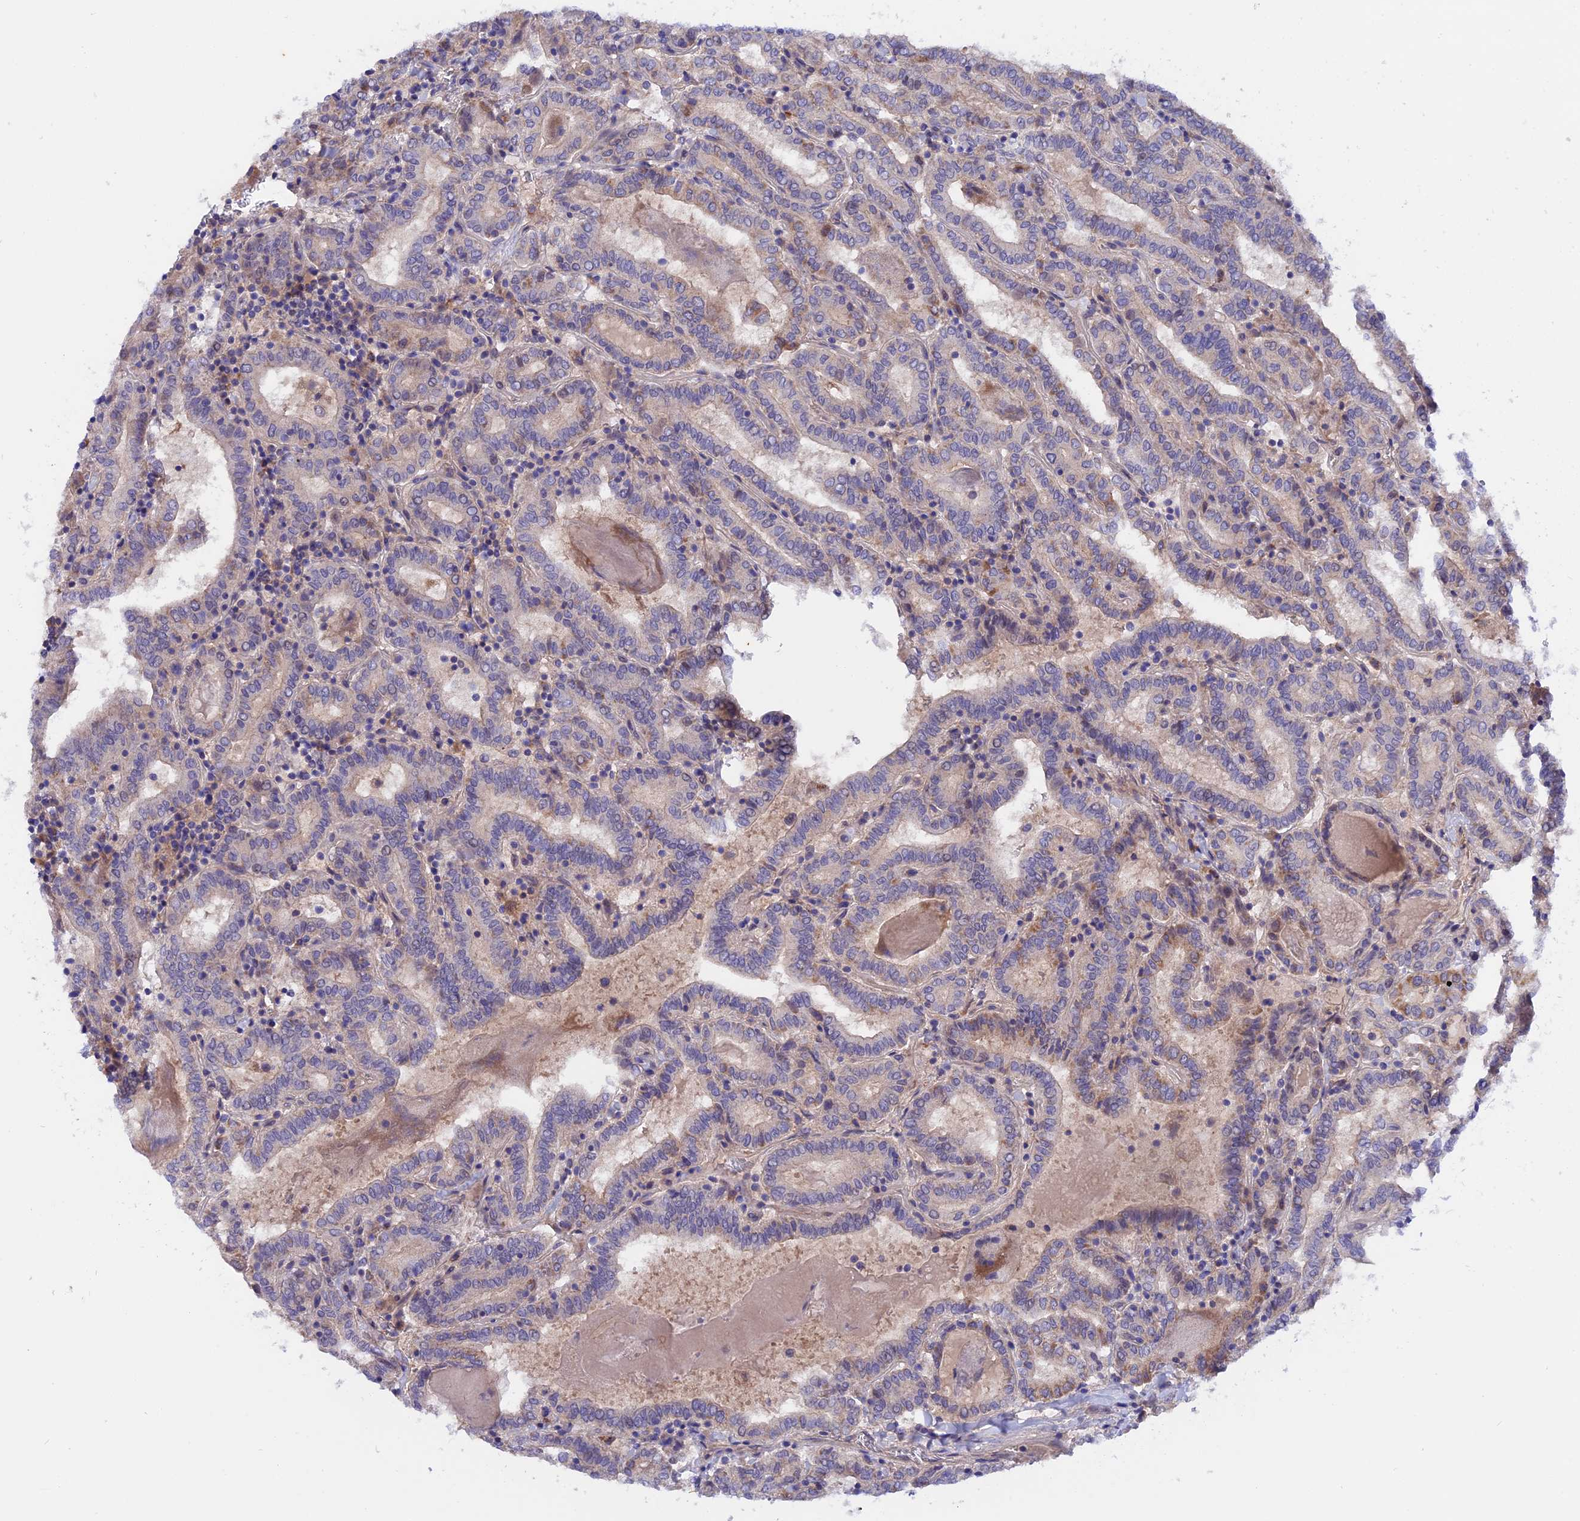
{"staining": {"intensity": "weak", "quantity": "<25%", "location": "cytoplasmic/membranous"}, "tissue": "thyroid cancer", "cell_type": "Tumor cells", "image_type": "cancer", "snomed": [{"axis": "morphology", "description": "Papillary adenocarcinoma, NOS"}, {"axis": "topography", "description": "Thyroid gland"}], "caption": "Tumor cells are negative for brown protein staining in thyroid papillary adenocarcinoma.", "gene": "HYCC1", "patient": {"sex": "female", "age": 72}}